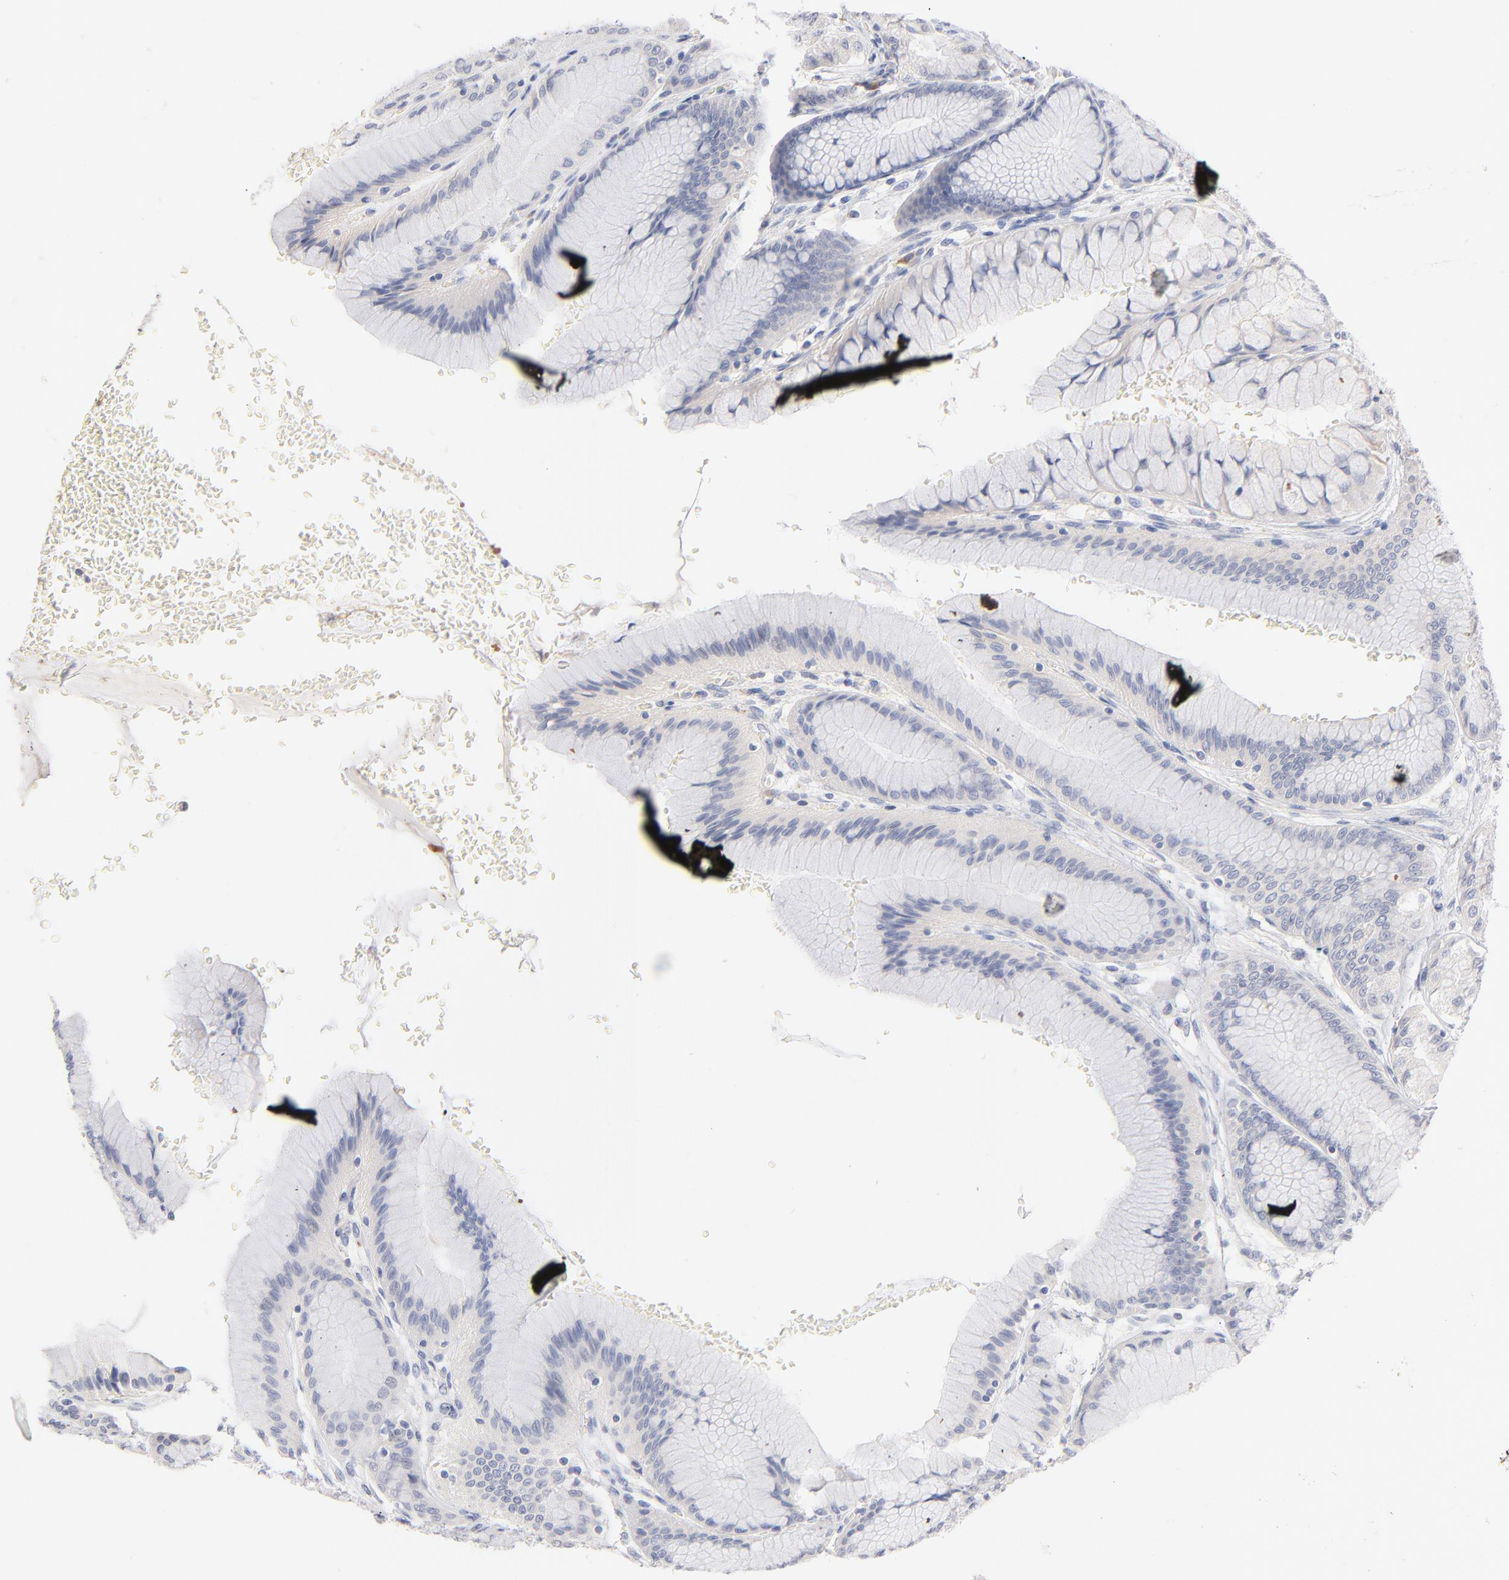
{"staining": {"intensity": "negative", "quantity": "none", "location": "none"}, "tissue": "stomach", "cell_type": "Glandular cells", "image_type": "normal", "snomed": [{"axis": "morphology", "description": "Normal tissue, NOS"}, {"axis": "morphology", "description": "Adenocarcinoma, NOS"}, {"axis": "topography", "description": "Stomach"}, {"axis": "topography", "description": "Stomach, lower"}], "caption": "High magnification brightfield microscopy of normal stomach stained with DAB (3,3'-diaminobenzidine) (brown) and counterstained with hematoxylin (blue): glandular cells show no significant expression. (DAB IHC, high magnification).", "gene": "F12", "patient": {"sex": "female", "age": 65}}